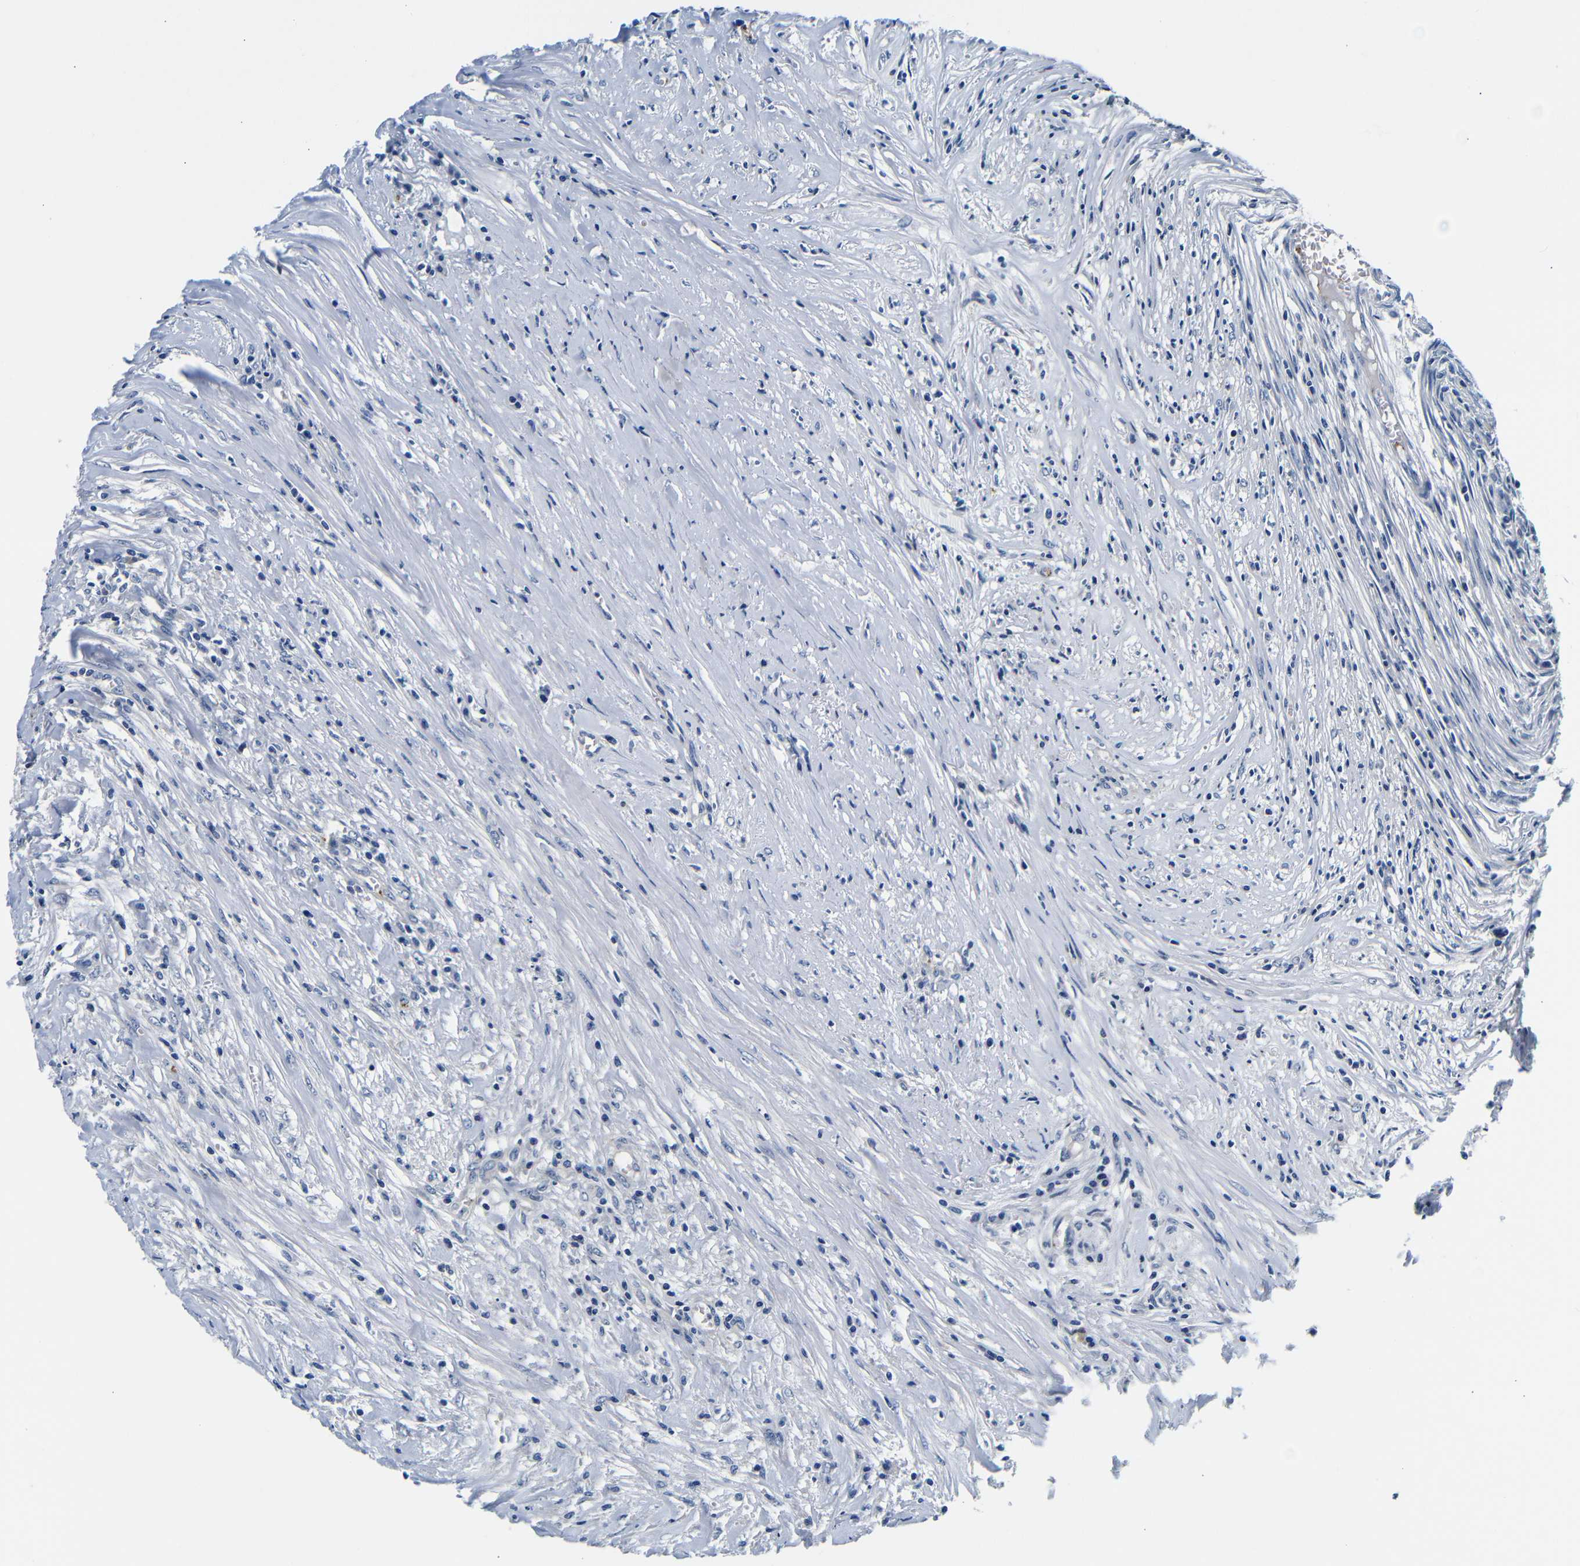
{"staining": {"intensity": "negative", "quantity": "none", "location": "none"}, "tissue": "colorectal cancer", "cell_type": "Tumor cells", "image_type": "cancer", "snomed": [{"axis": "morphology", "description": "Adenocarcinoma, NOS"}, {"axis": "topography", "description": "Colon"}], "caption": "High magnification brightfield microscopy of colorectal adenocarcinoma stained with DAB (3,3'-diaminobenzidine) (brown) and counterstained with hematoxylin (blue): tumor cells show no significant staining.", "gene": "GP1BA", "patient": {"sex": "male", "age": 45}}